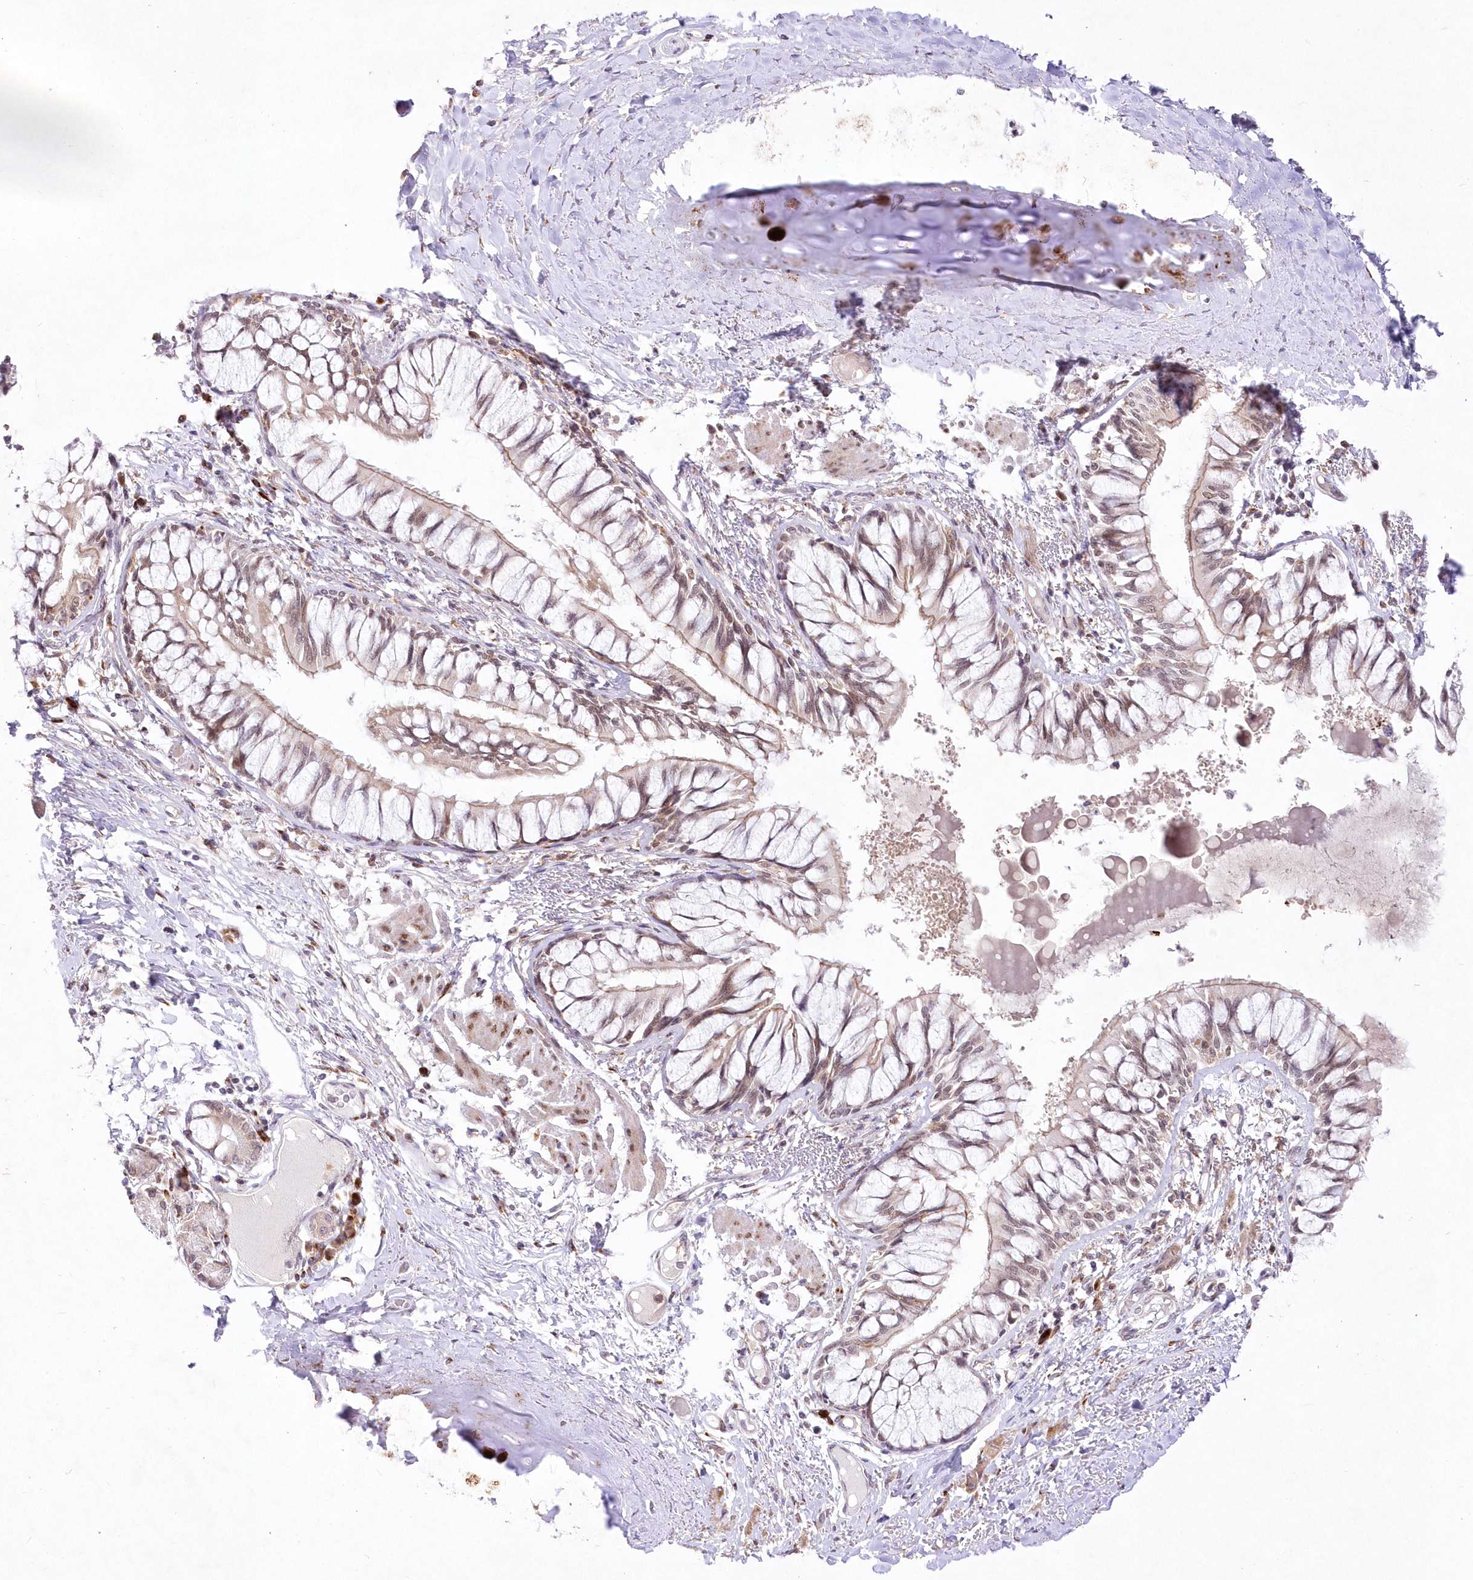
{"staining": {"intensity": "weak", "quantity": "<25%", "location": "cytoplasmic/membranous,nuclear"}, "tissue": "bronchus", "cell_type": "Respiratory epithelial cells", "image_type": "normal", "snomed": [{"axis": "morphology", "description": "Normal tissue, NOS"}, {"axis": "topography", "description": "Cartilage tissue"}, {"axis": "topography", "description": "Bronchus"}, {"axis": "topography", "description": "Lung"}], "caption": "An immunohistochemistry (IHC) image of benign bronchus is shown. There is no staining in respiratory epithelial cells of bronchus. (Stains: DAB immunohistochemistry with hematoxylin counter stain, Microscopy: brightfield microscopy at high magnification).", "gene": "LDB1", "patient": {"sex": "male", "age": 64}}